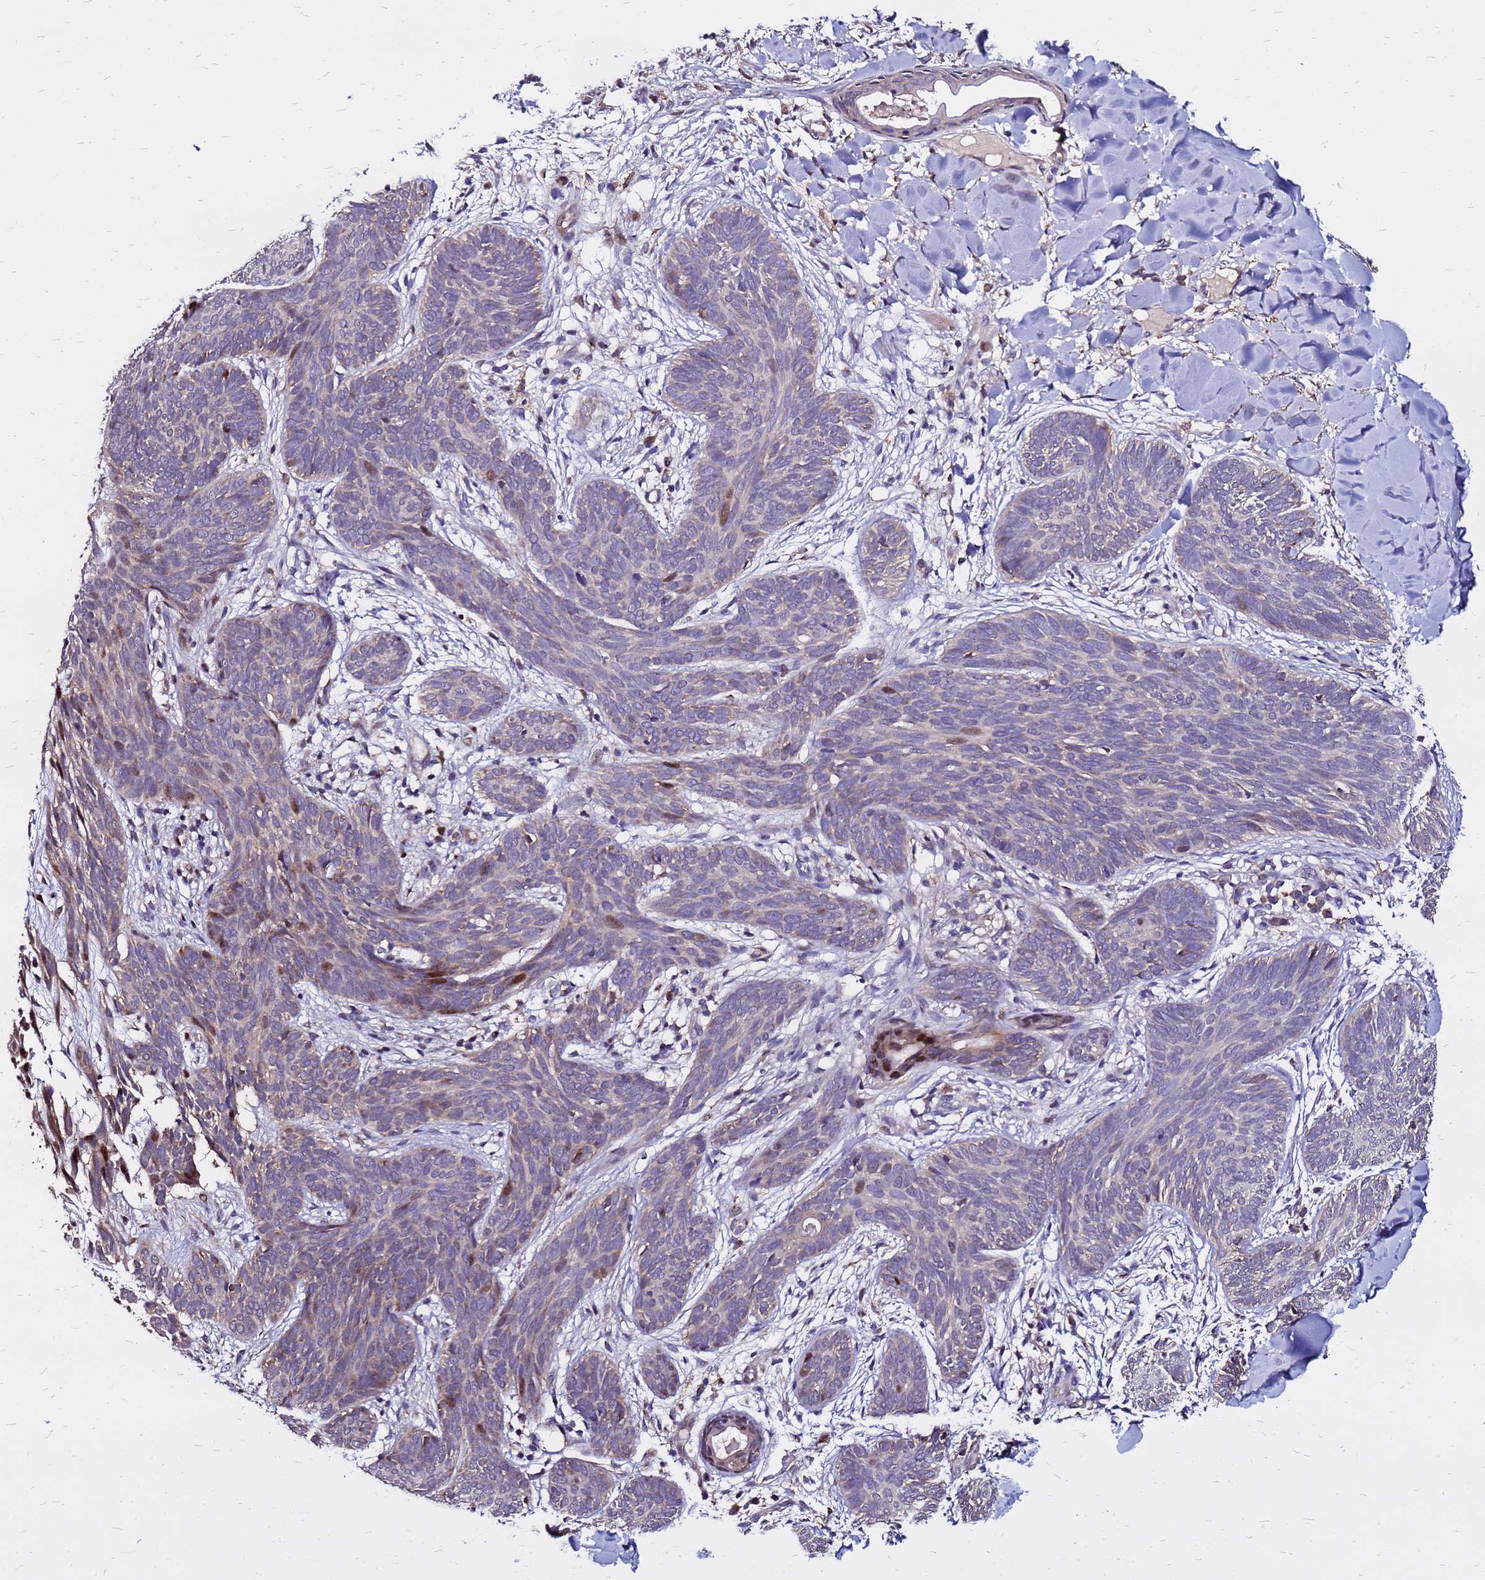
{"staining": {"intensity": "moderate", "quantity": "<25%", "location": "nuclear"}, "tissue": "skin cancer", "cell_type": "Tumor cells", "image_type": "cancer", "snomed": [{"axis": "morphology", "description": "Basal cell carcinoma"}, {"axis": "topography", "description": "Skin"}], "caption": "Immunohistochemistry photomicrograph of skin basal cell carcinoma stained for a protein (brown), which shows low levels of moderate nuclear expression in about <25% of tumor cells.", "gene": "ARHGEF5", "patient": {"sex": "female", "age": 81}}